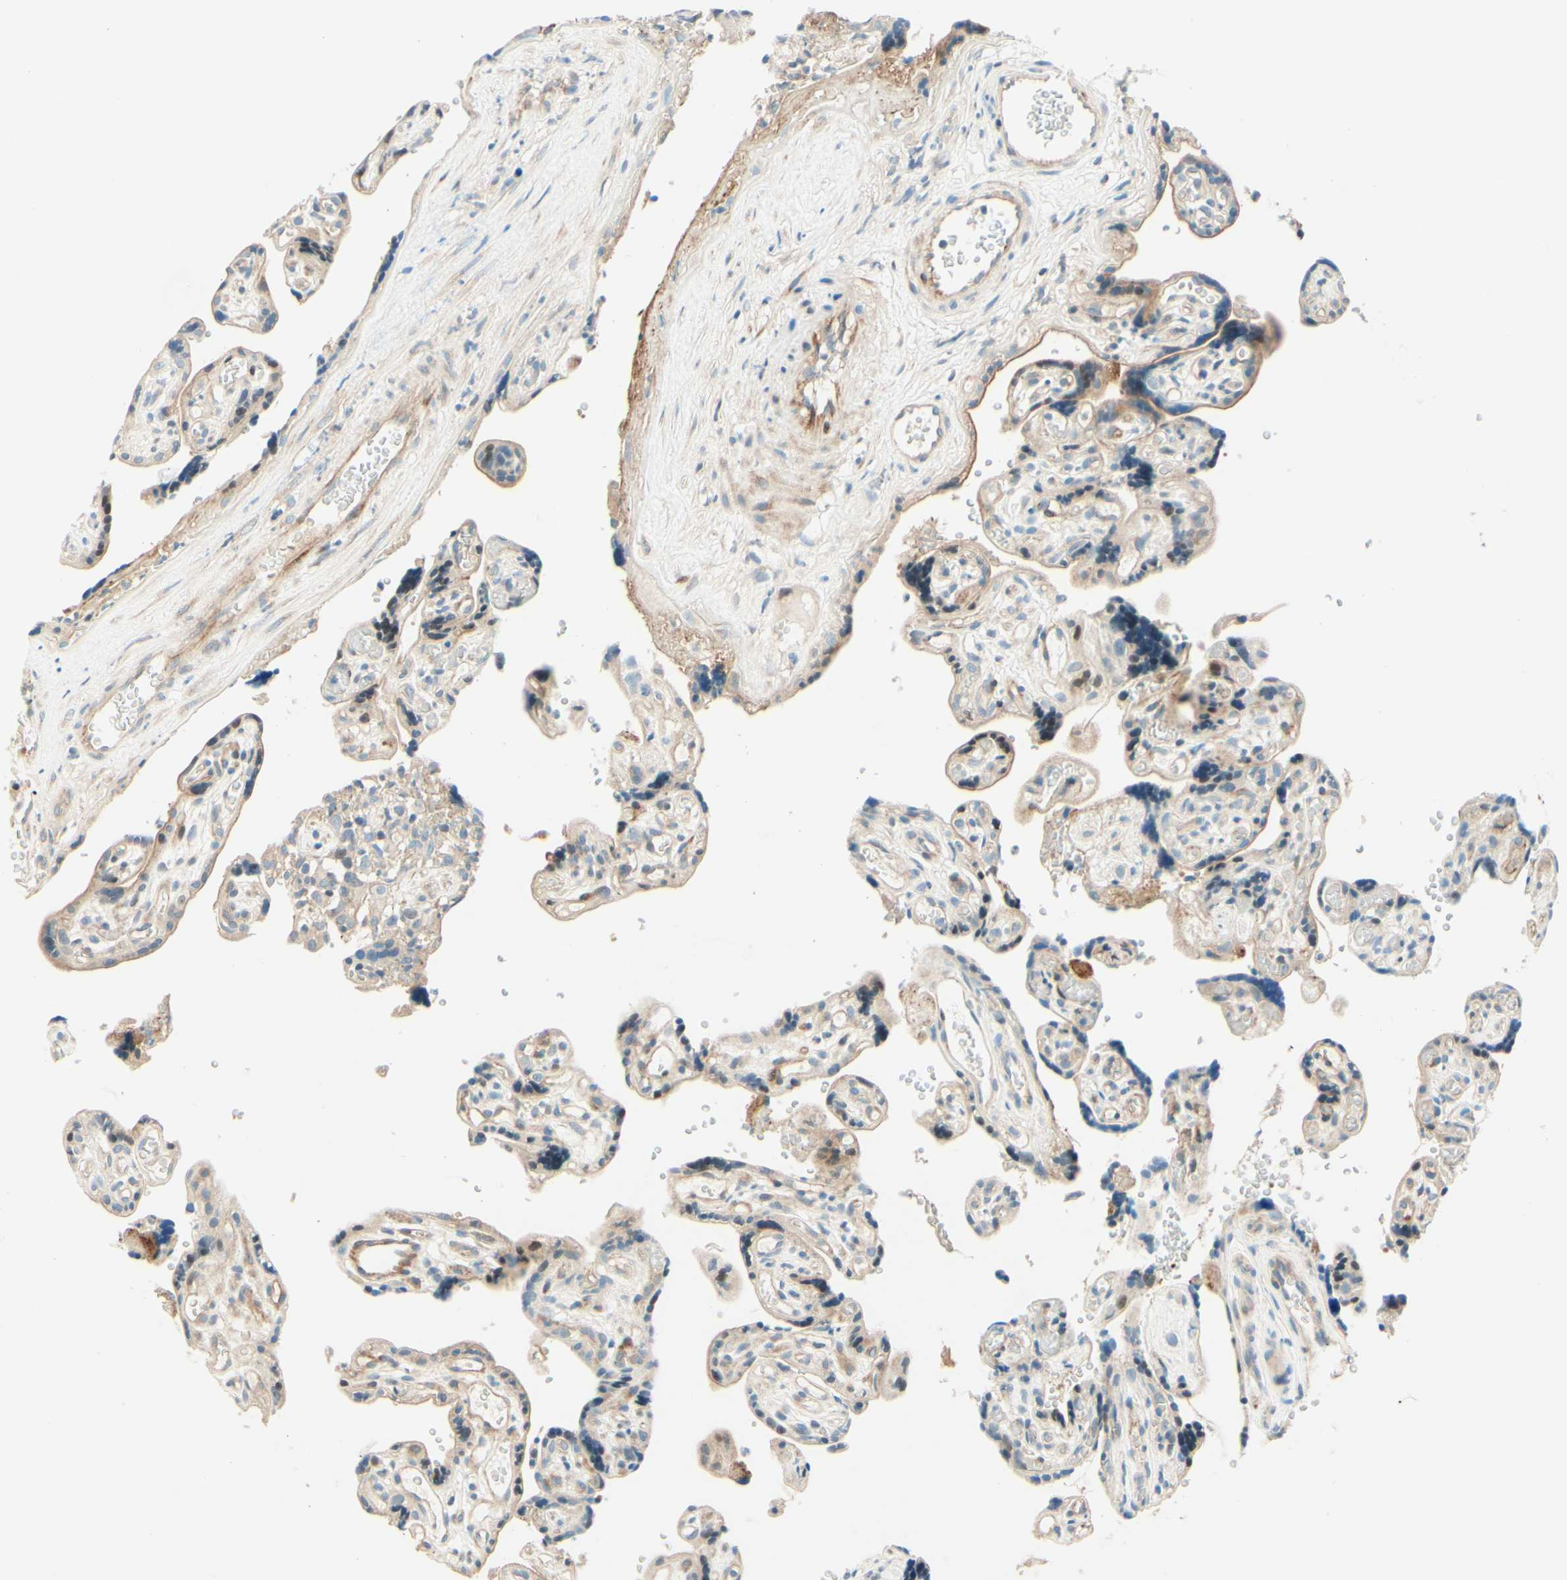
{"staining": {"intensity": "weak", "quantity": "<25%", "location": "cytoplasmic/membranous,nuclear"}, "tissue": "placenta", "cell_type": "Decidual cells", "image_type": "normal", "snomed": [{"axis": "morphology", "description": "Normal tissue, NOS"}, {"axis": "topography", "description": "Placenta"}], "caption": "The micrograph exhibits no significant positivity in decidual cells of placenta.", "gene": "TAOK2", "patient": {"sex": "female", "age": 30}}